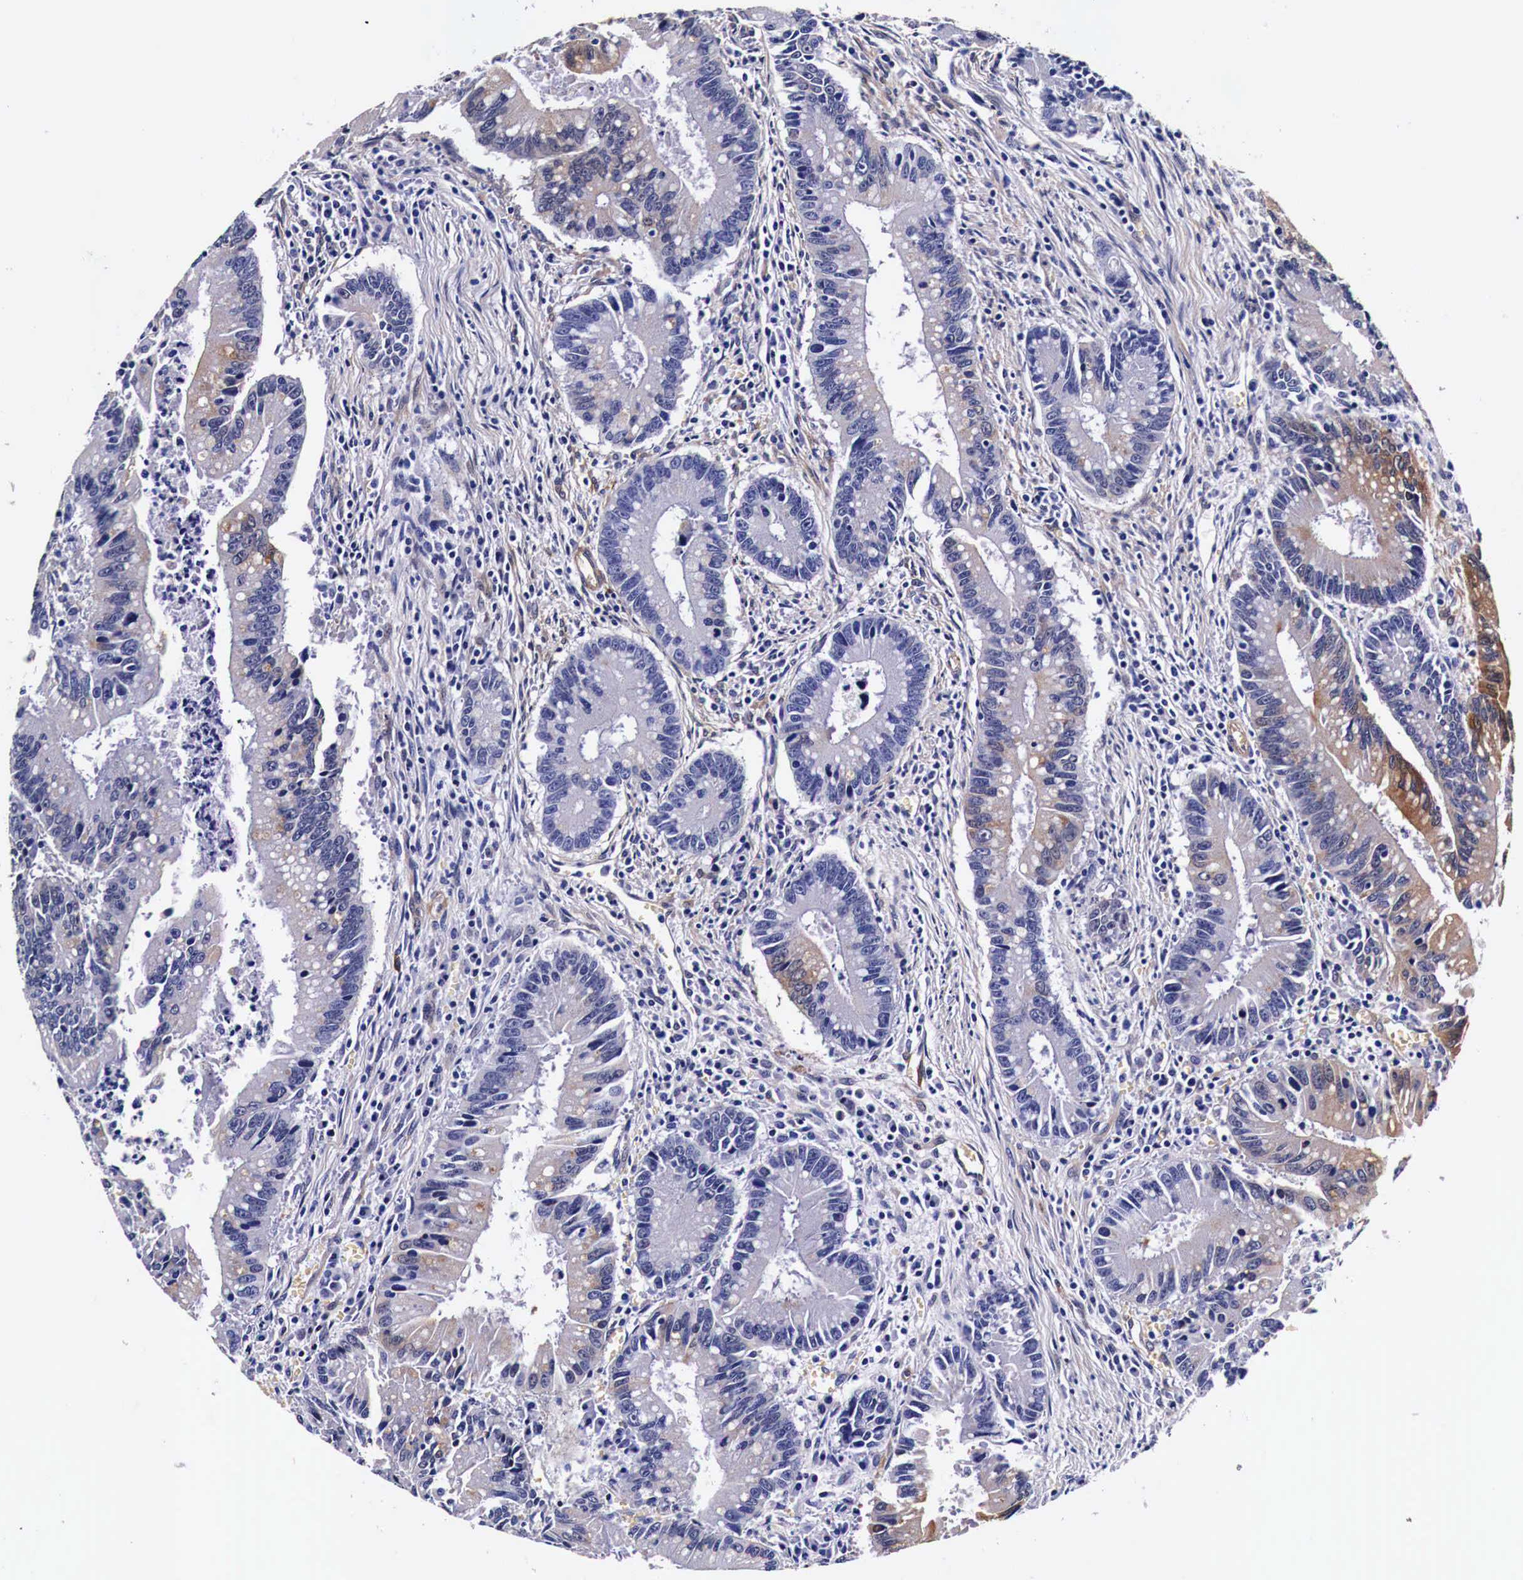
{"staining": {"intensity": "moderate", "quantity": "<25%", "location": "cytoplasmic/membranous"}, "tissue": "colorectal cancer", "cell_type": "Tumor cells", "image_type": "cancer", "snomed": [{"axis": "morphology", "description": "Adenocarcinoma, NOS"}, {"axis": "topography", "description": "Rectum"}], "caption": "Immunohistochemical staining of colorectal adenocarcinoma reveals low levels of moderate cytoplasmic/membranous positivity in about <25% of tumor cells.", "gene": "HSPB1", "patient": {"sex": "female", "age": 81}}